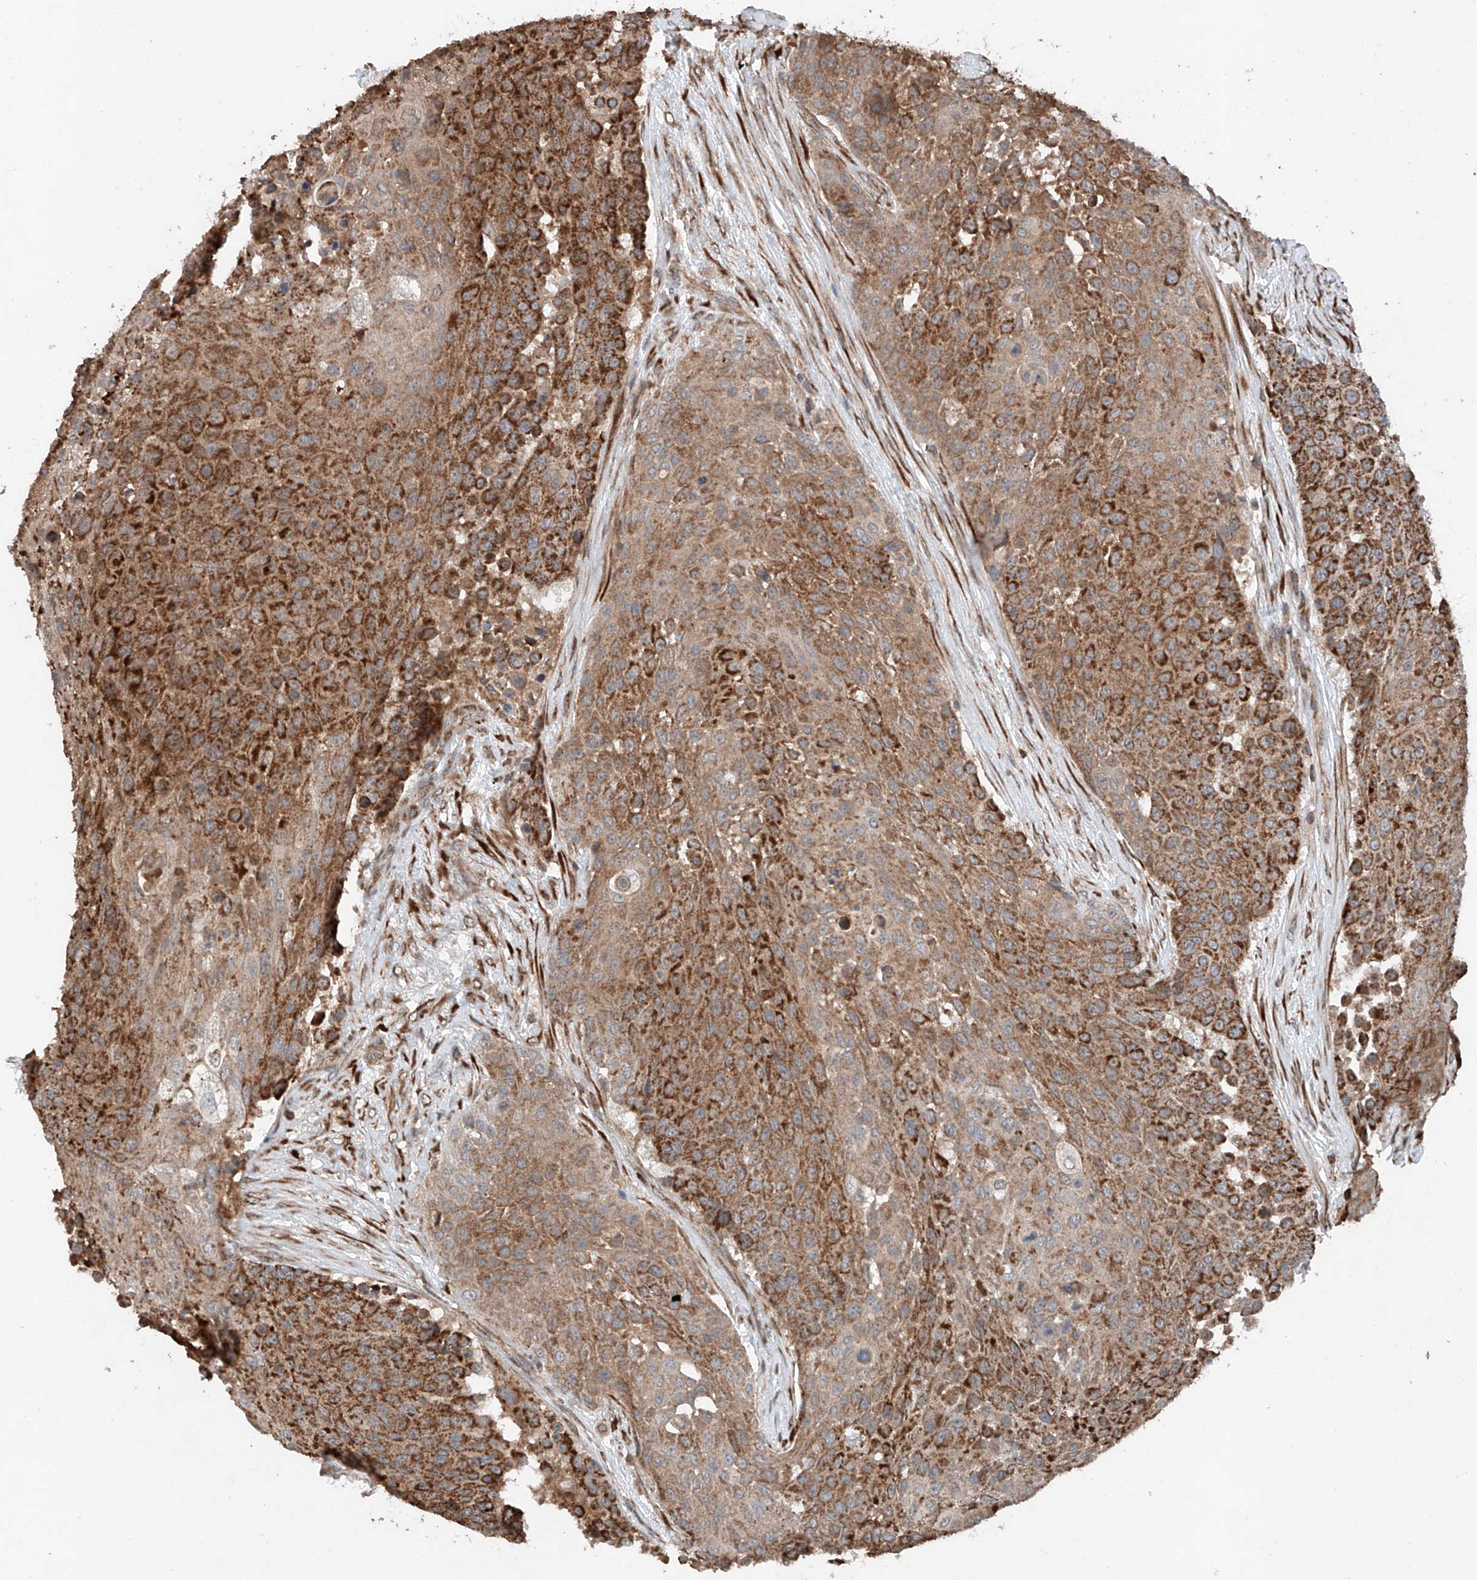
{"staining": {"intensity": "strong", "quantity": ">75%", "location": "cytoplasmic/membranous"}, "tissue": "urothelial cancer", "cell_type": "Tumor cells", "image_type": "cancer", "snomed": [{"axis": "morphology", "description": "Urothelial carcinoma, High grade"}, {"axis": "topography", "description": "Urinary bladder"}], "caption": "Immunohistochemistry (IHC) (DAB) staining of urothelial cancer shows strong cytoplasmic/membranous protein expression in approximately >75% of tumor cells. The staining was performed using DAB (3,3'-diaminobenzidine), with brown indicating positive protein expression. Nuclei are stained blue with hematoxylin.", "gene": "AP4B1", "patient": {"sex": "female", "age": 63}}